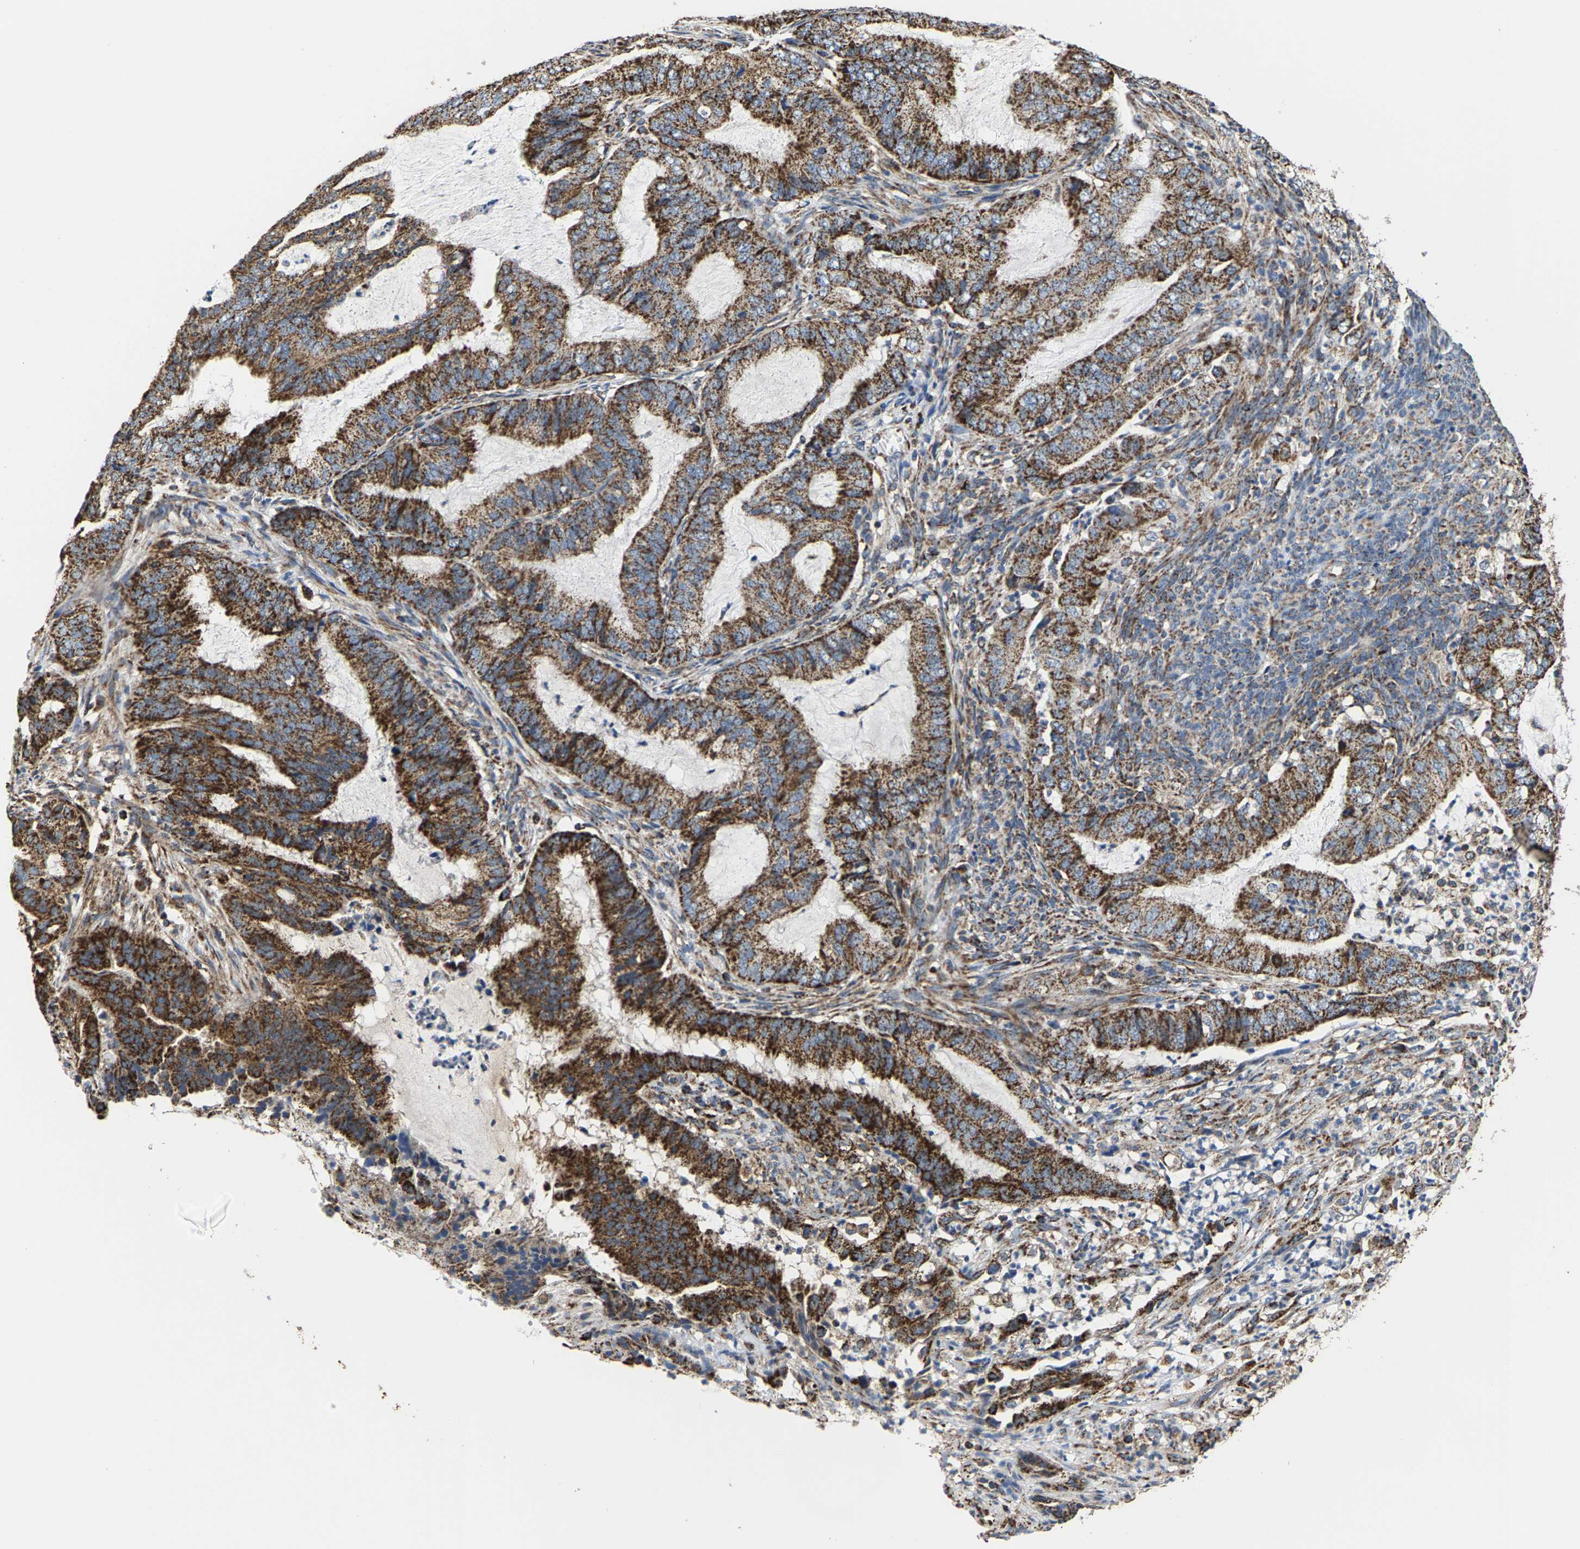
{"staining": {"intensity": "strong", "quantity": ">75%", "location": "cytoplasmic/membranous"}, "tissue": "endometrial cancer", "cell_type": "Tumor cells", "image_type": "cancer", "snomed": [{"axis": "morphology", "description": "Adenocarcinoma, NOS"}, {"axis": "topography", "description": "Endometrium"}], "caption": "A brown stain highlights strong cytoplasmic/membranous positivity of a protein in endometrial adenocarcinoma tumor cells.", "gene": "SHMT2", "patient": {"sex": "female", "age": 51}}